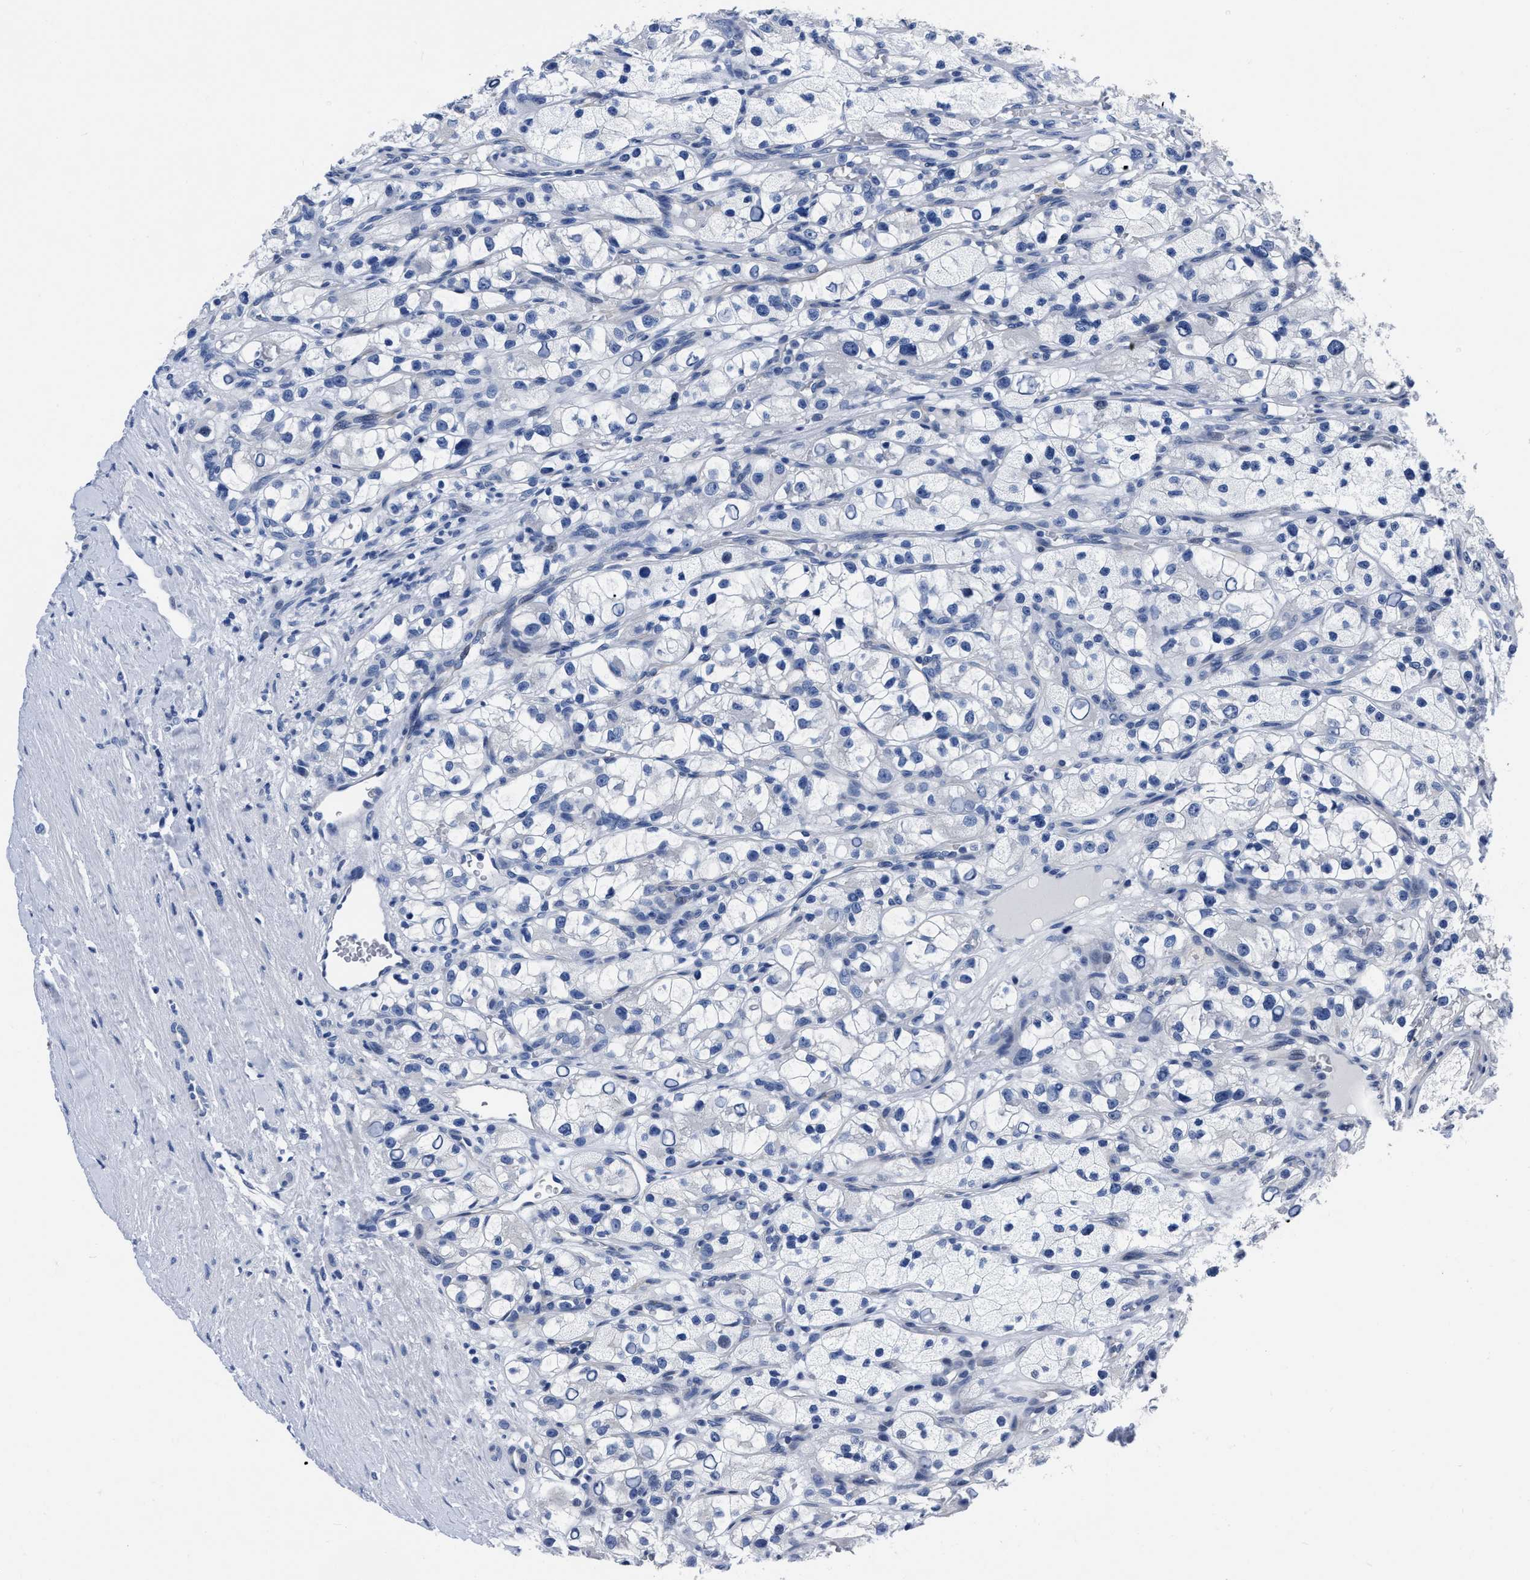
{"staining": {"intensity": "negative", "quantity": "none", "location": "none"}, "tissue": "renal cancer", "cell_type": "Tumor cells", "image_type": "cancer", "snomed": [{"axis": "morphology", "description": "Adenocarcinoma, NOS"}, {"axis": "topography", "description": "Kidney"}], "caption": "This is an IHC image of human adenocarcinoma (renal). There is no staining in tumor cells.", "gene": "MOV10L1", "patient": {"sex": "female", "age": 57}}